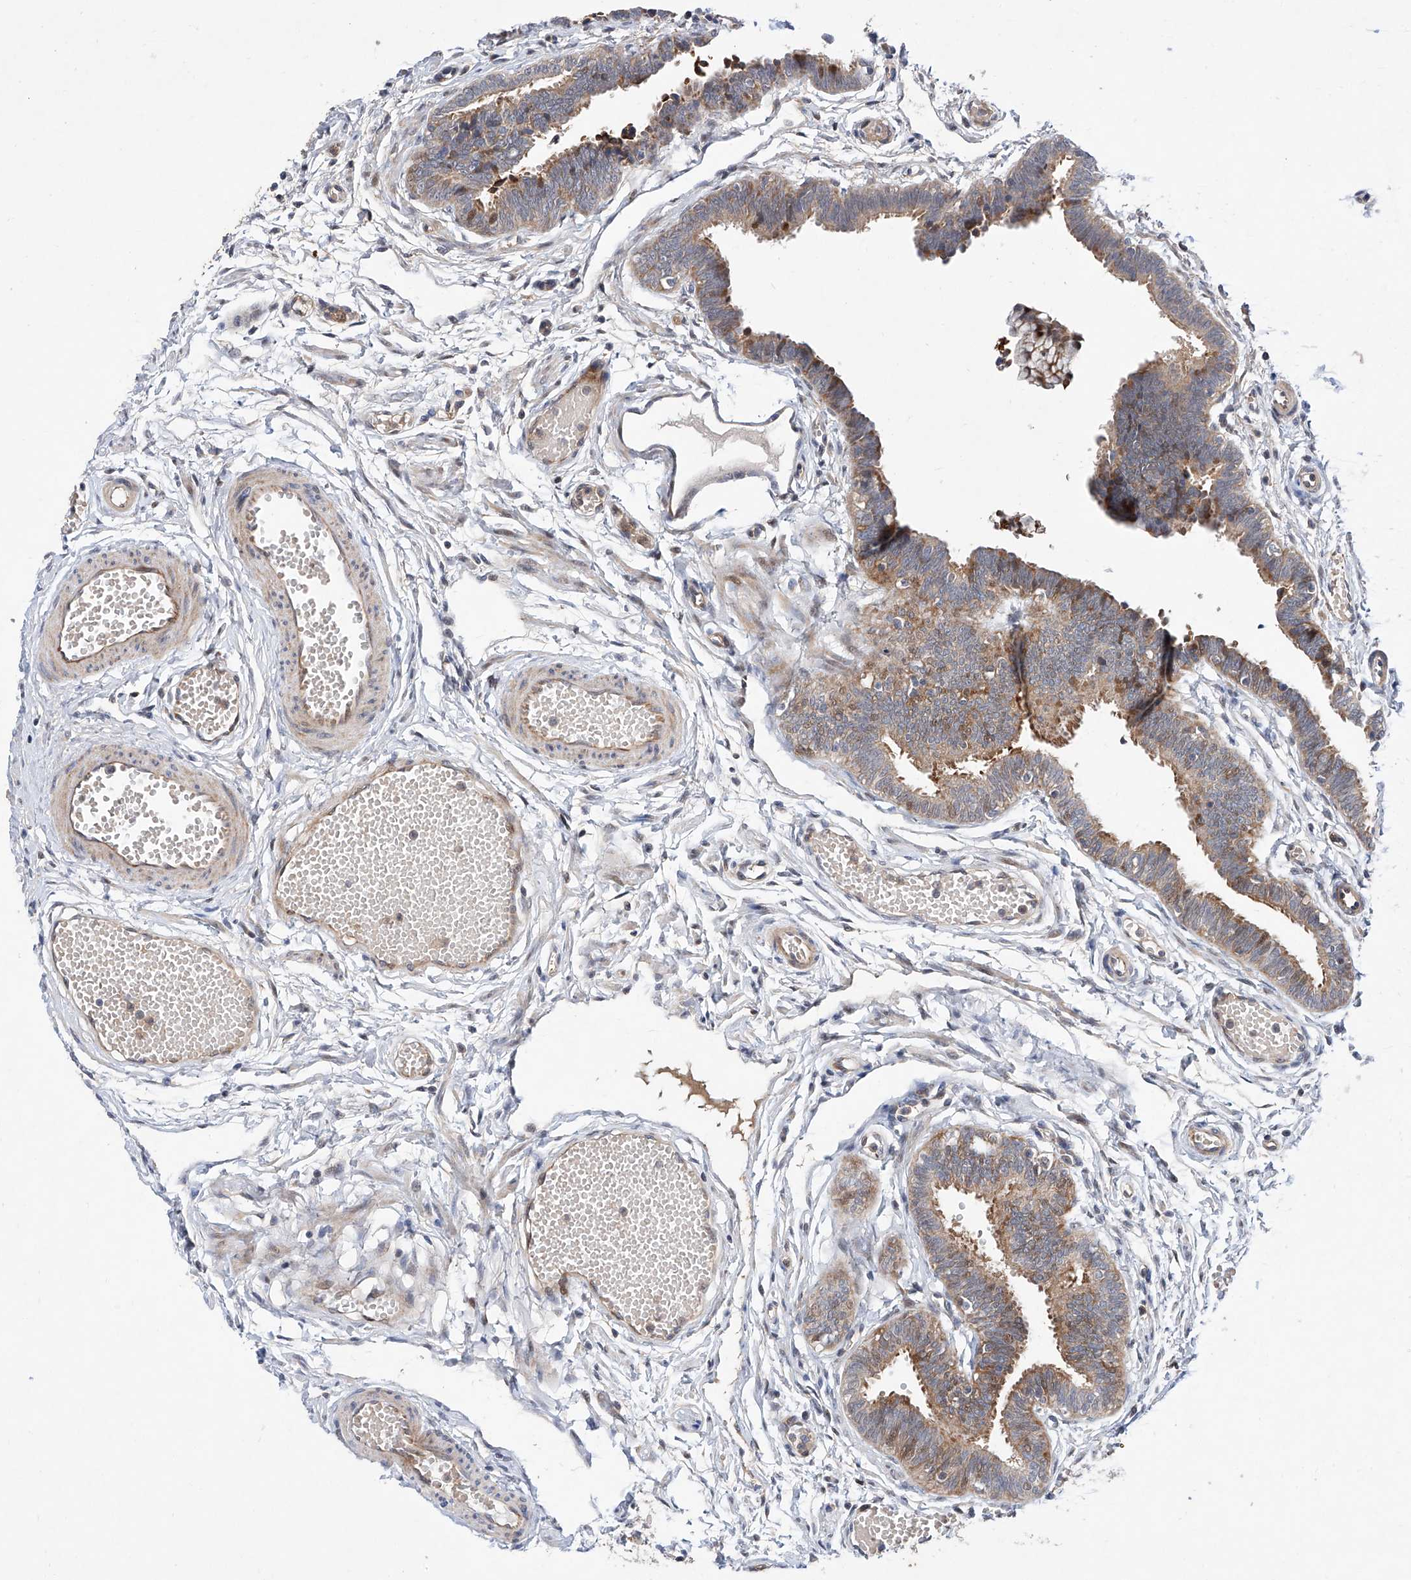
{"staining": {"intensity": "moderate", "quantity": "25%-75%", "location": "cytoplasmic/membranous,nuclear"}, "tissue": "fallopian tube", "cell_type": "Glandular cells", "image_type": "normal", "snomed": [{"axis": "morphology", "description": "Normal tissue, NOS"}, {"axis": "topography", "description": "Fallopian tube"}, {"axis": "topography", "description": "Ovary"}], "caption": "A high-resolution photomicrograph shows immunohistochemistry staining of normal fallopian tube, which demonstrates moderate cytoplasmic/membranous,nuclear expression in approximately 25%-75% of glandular cells. (brown staining indicates protein expression, while blue staining denotes nuclei).", "gene": "FUCA2", "patient": {"sex": "female", "age": 23}}